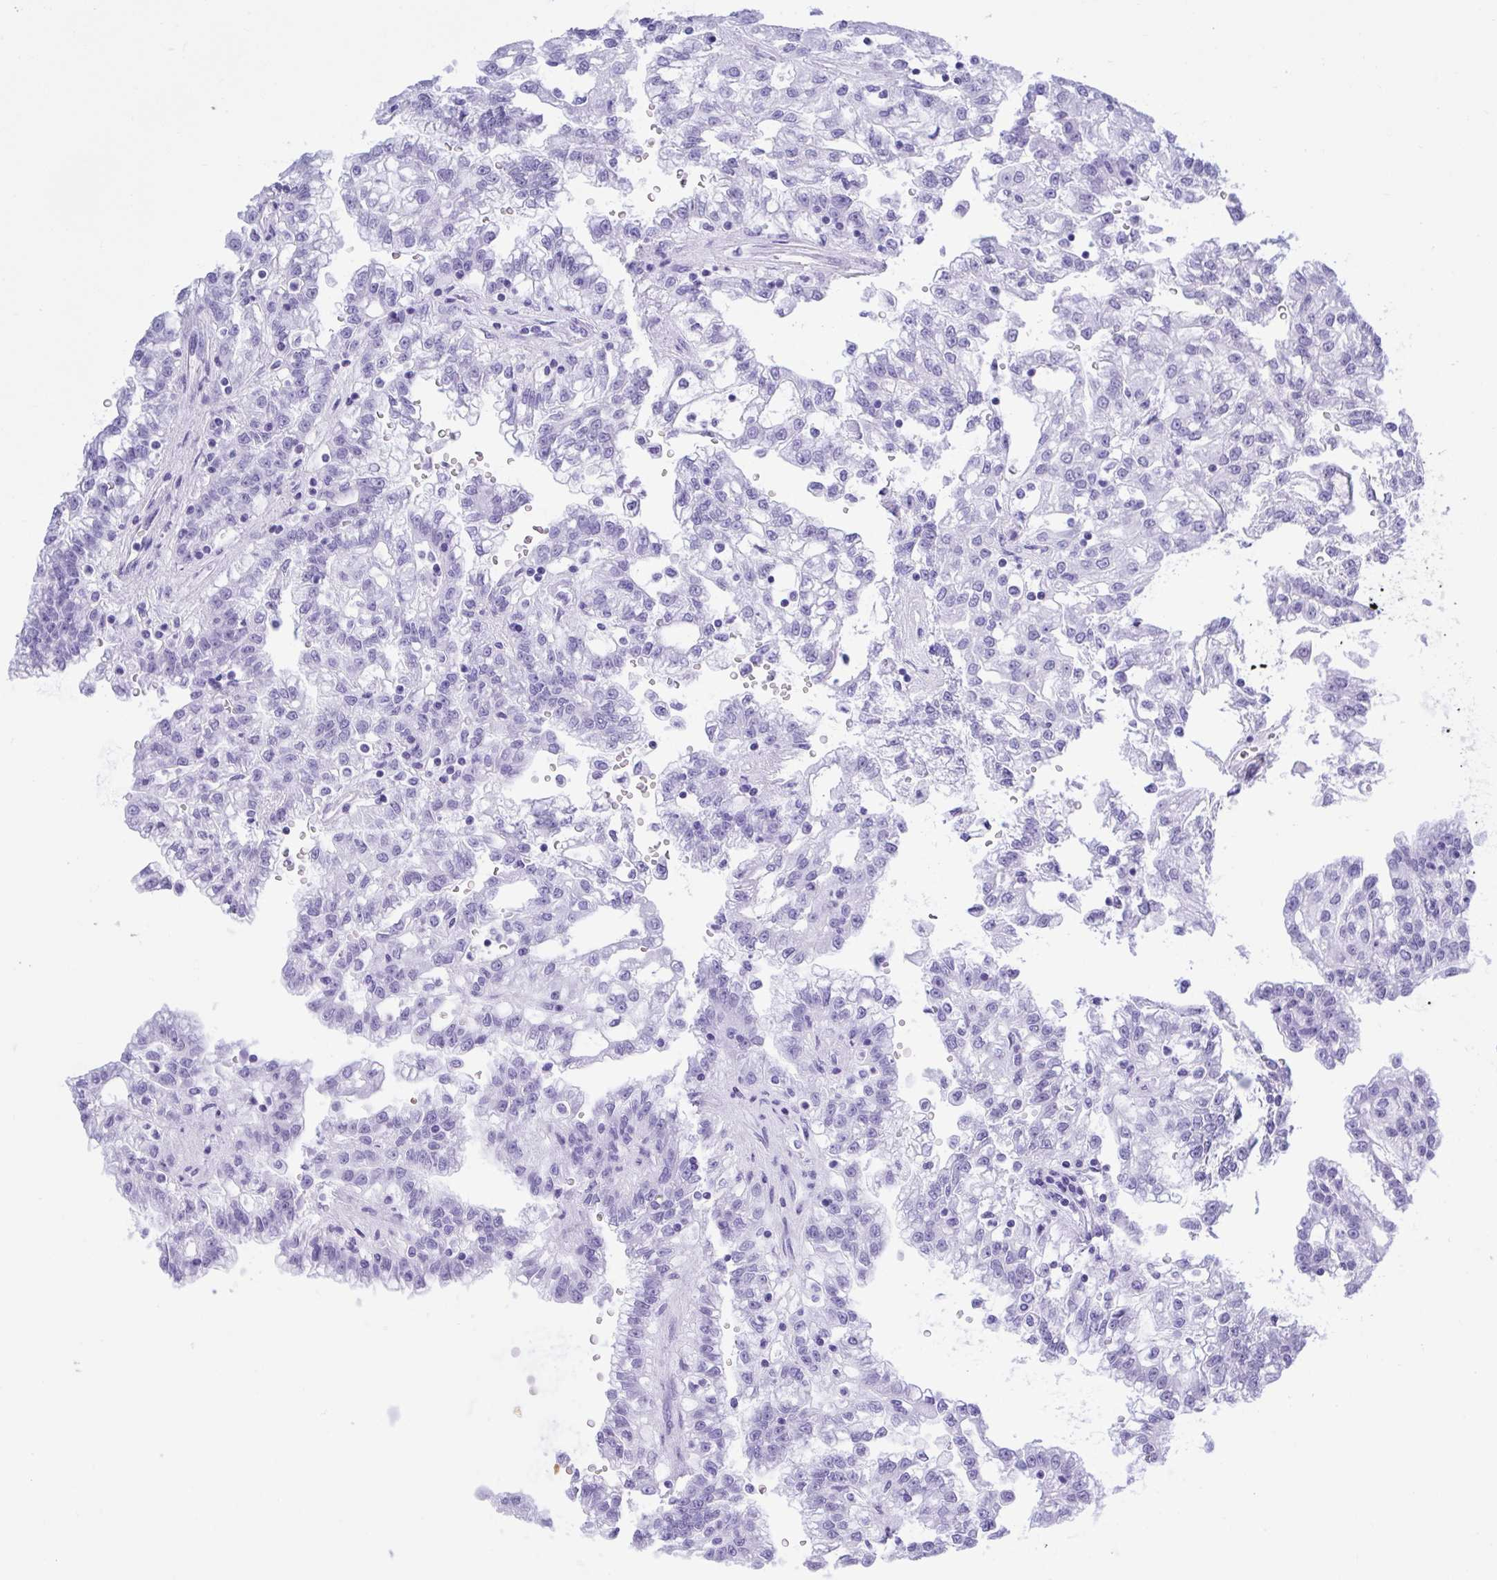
{"staining": {"intensity": "negative", "quantity": "none", "location": "none"}, "tissue": "renal cancer", "cell_type": "Tumor cells", "image_type": "cancer", "snomed": [{"axis": "morphology", "description": "Adenocarcinoma, NOS"}, {"axis": "topography", "description": "Kidney"}], "caption": "Immunohistochemical staining of adenocarcinoma (renal) demonstrates no significant staining in tumor cells.", "gene": "THOP1", "patient": {"sex": "male", "age": 63}}